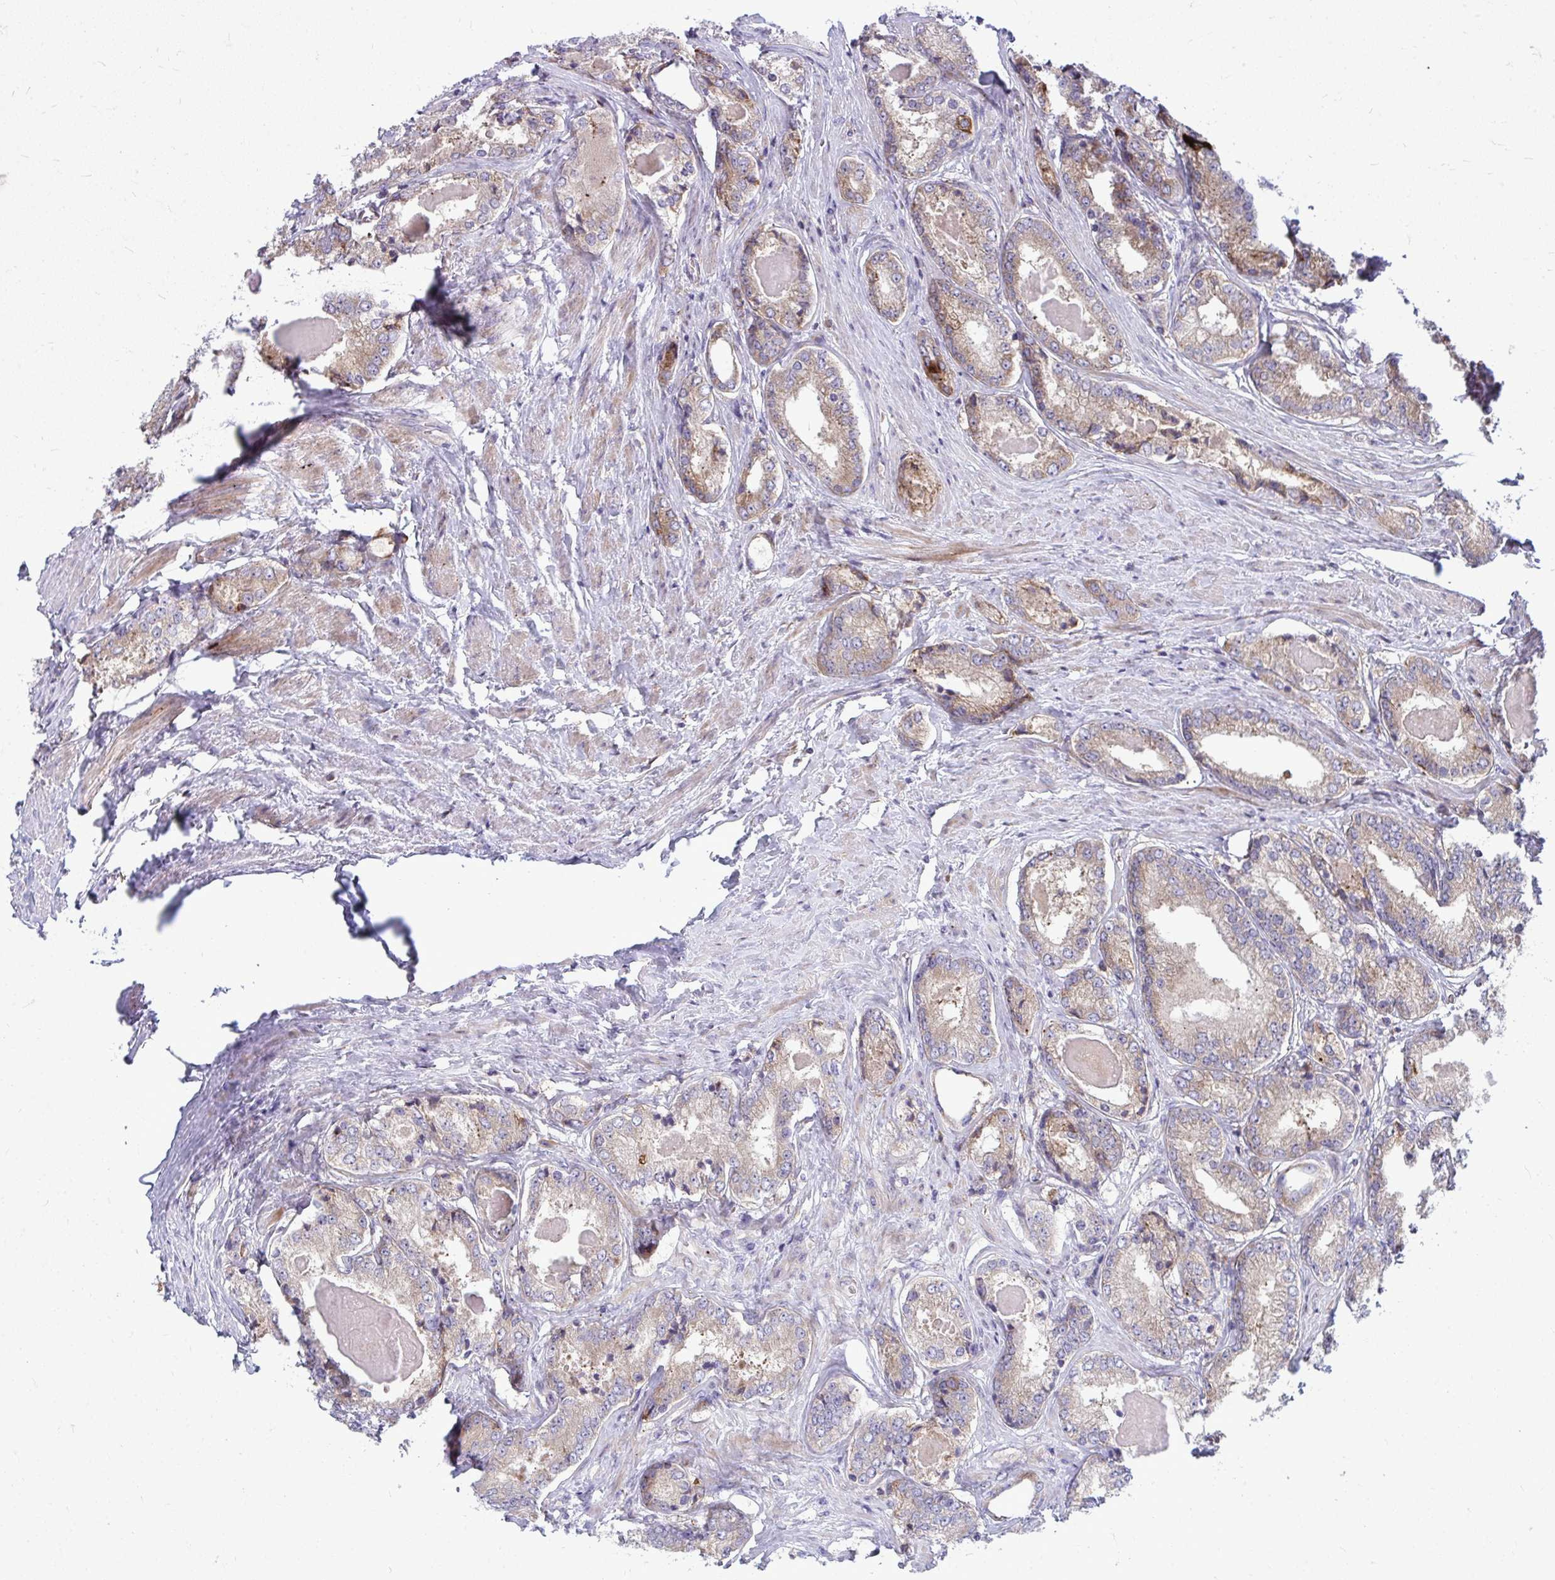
{"staining": {"intensity": "moderate", "quantity": "25%-75%", "location": "cytoplasmic/membranous"}, "tissue": "prostate cancer", "cell_type": "Tumor cells", "image_type": "cancer", "snomed": [{"axis": "morphology", "description": "Adenocarcinoma, NOS"}, {"axis": "morphology", "description": "Adenocarcinoma, Low grade"}, {"axis": "topography", "description": "Prostate"}], "caption": "Approximately 25%-75% of tumor cells in human prostate adenocarcinoma reveal moderate cytoplasmic/membranous protein positivity as visualized by brown immunohistochemical staining.", "gene": "GFPT2", "patient": {"sex": "male", "age": 68}}